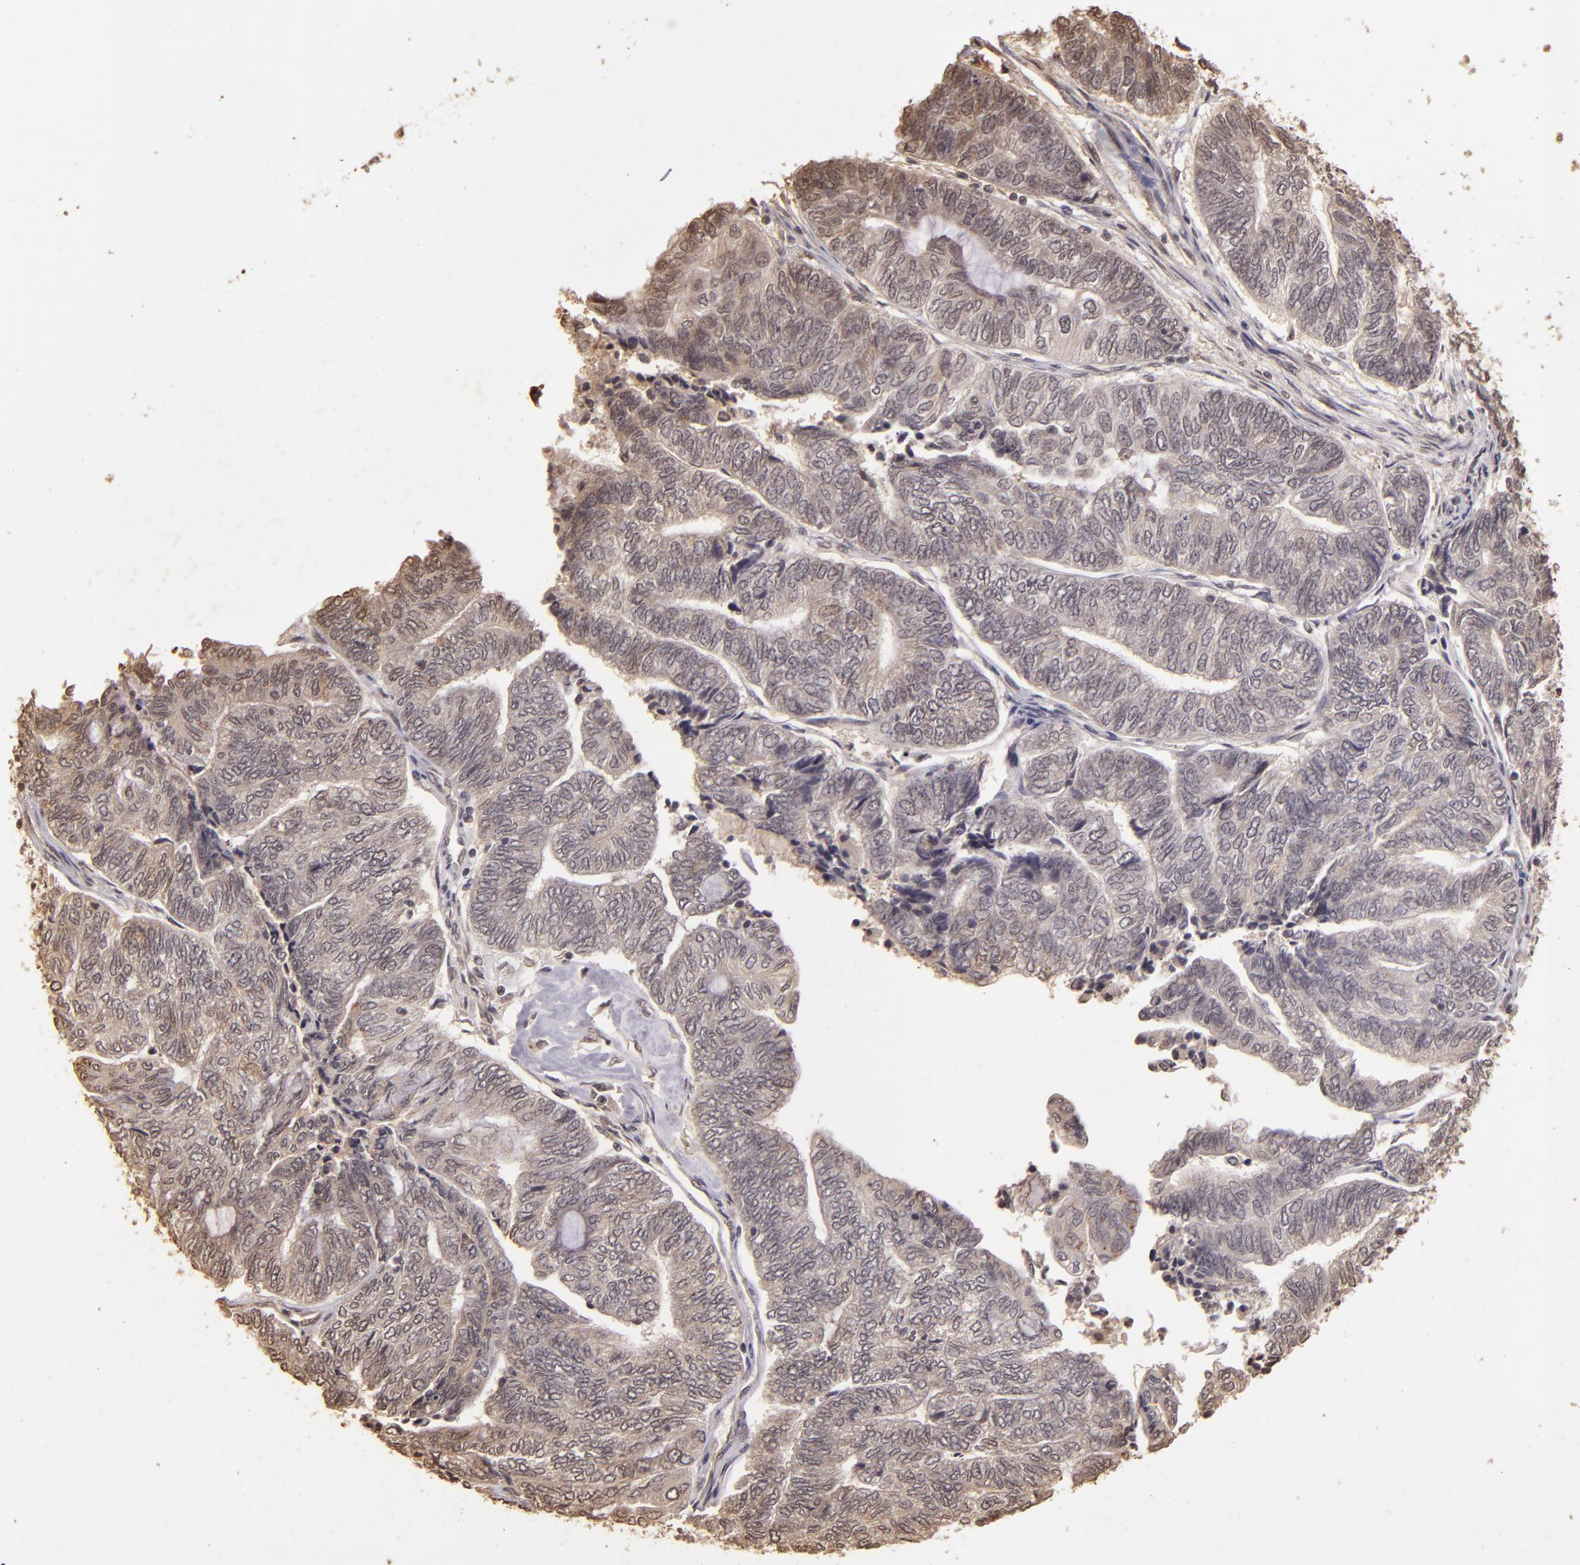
{"staining": {"intensity": "weak", "quantity": ">75%", "location": "cytoplasmic/membranous,nuclear"}, "tissue": "endometrial cancer", "cell_type": "Tumor cells", "image_type": "cancer", "snomed": [{"axis": "morphology", "description": "Adenocarcinoma, NOS"}, {"axis": "topography", "description": "Uterus"}, {"axis": "topography", "description": "Endometrium"}], "caption": "Adenocarcinoma (endometrial) was stained to show a protein in brown. There is low levels of weak cytoplasmic/membranous and nuclear expression in approximately >75% of tumor cells.", "gene": "CUL1", "patient": {"sex": "female", "age": 70}}